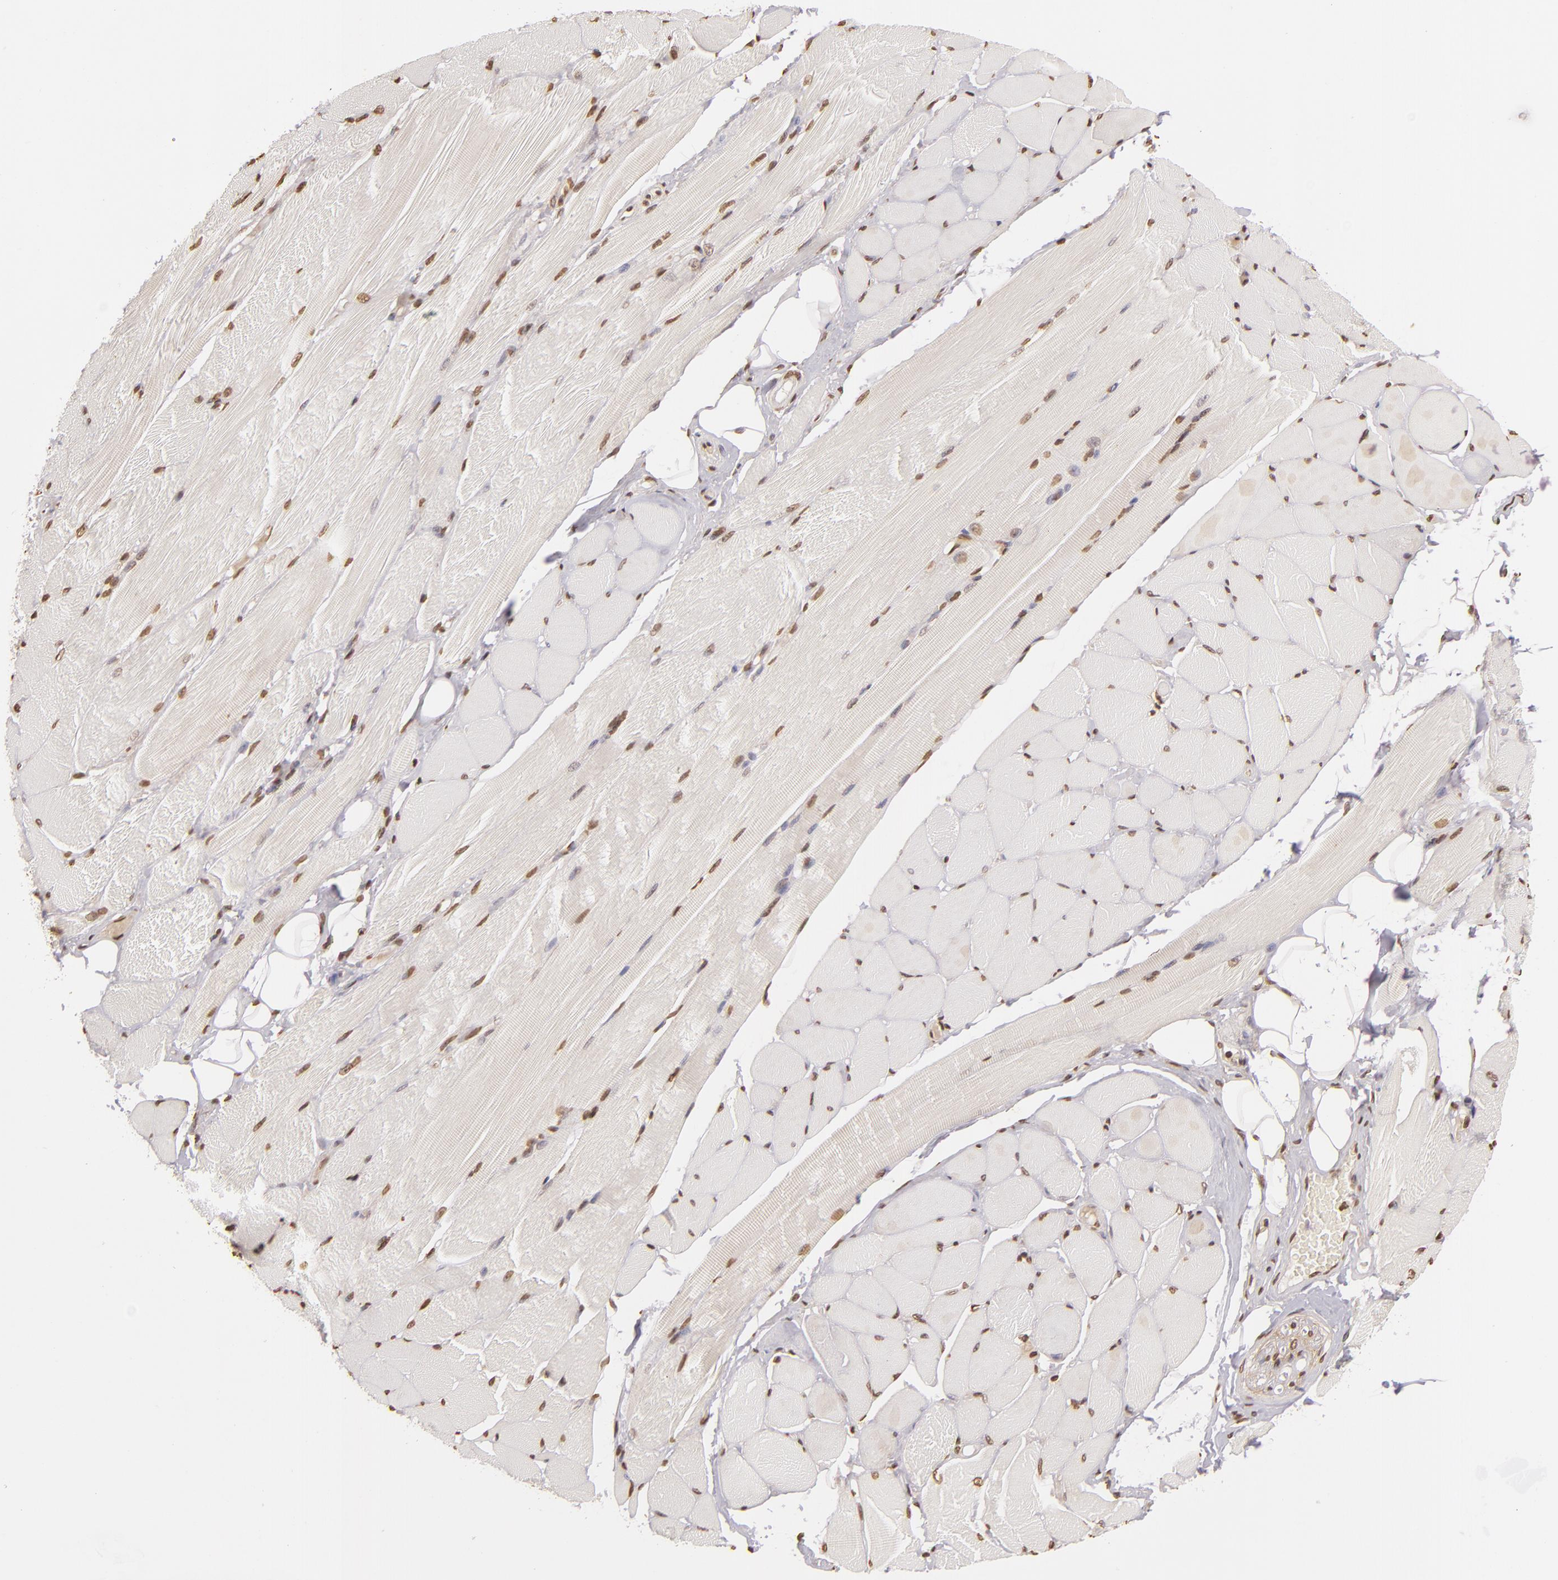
{"staining": {"intensity": "moderate", "quantity": ">75%", "location": "nuclear"}, "tissue": "adipose tissue", "cell_type": "Adipocytes", "image_type": "normal", "snomed": [{"axis": "morphology", "description": "Normal tissue, NOS"}, {"axis": "topography", "description": "Skeletal muscle"}, {"axis": "topography", "description": "Peripheral nerve tissue"}], "caption": "Unremarkable adipose tissue was stained to show a protein in brown. There is medium levels of moderate nuclear positivity in about >75% of adipocytes. The staining was performed using DAB (3,3'-diaminobenzidine), with brown indicating positive protein expression. Nuclei are stained blue with hematoxylin.", "gene": "THRB", "patient": {"sex": "female", "age": 84}}